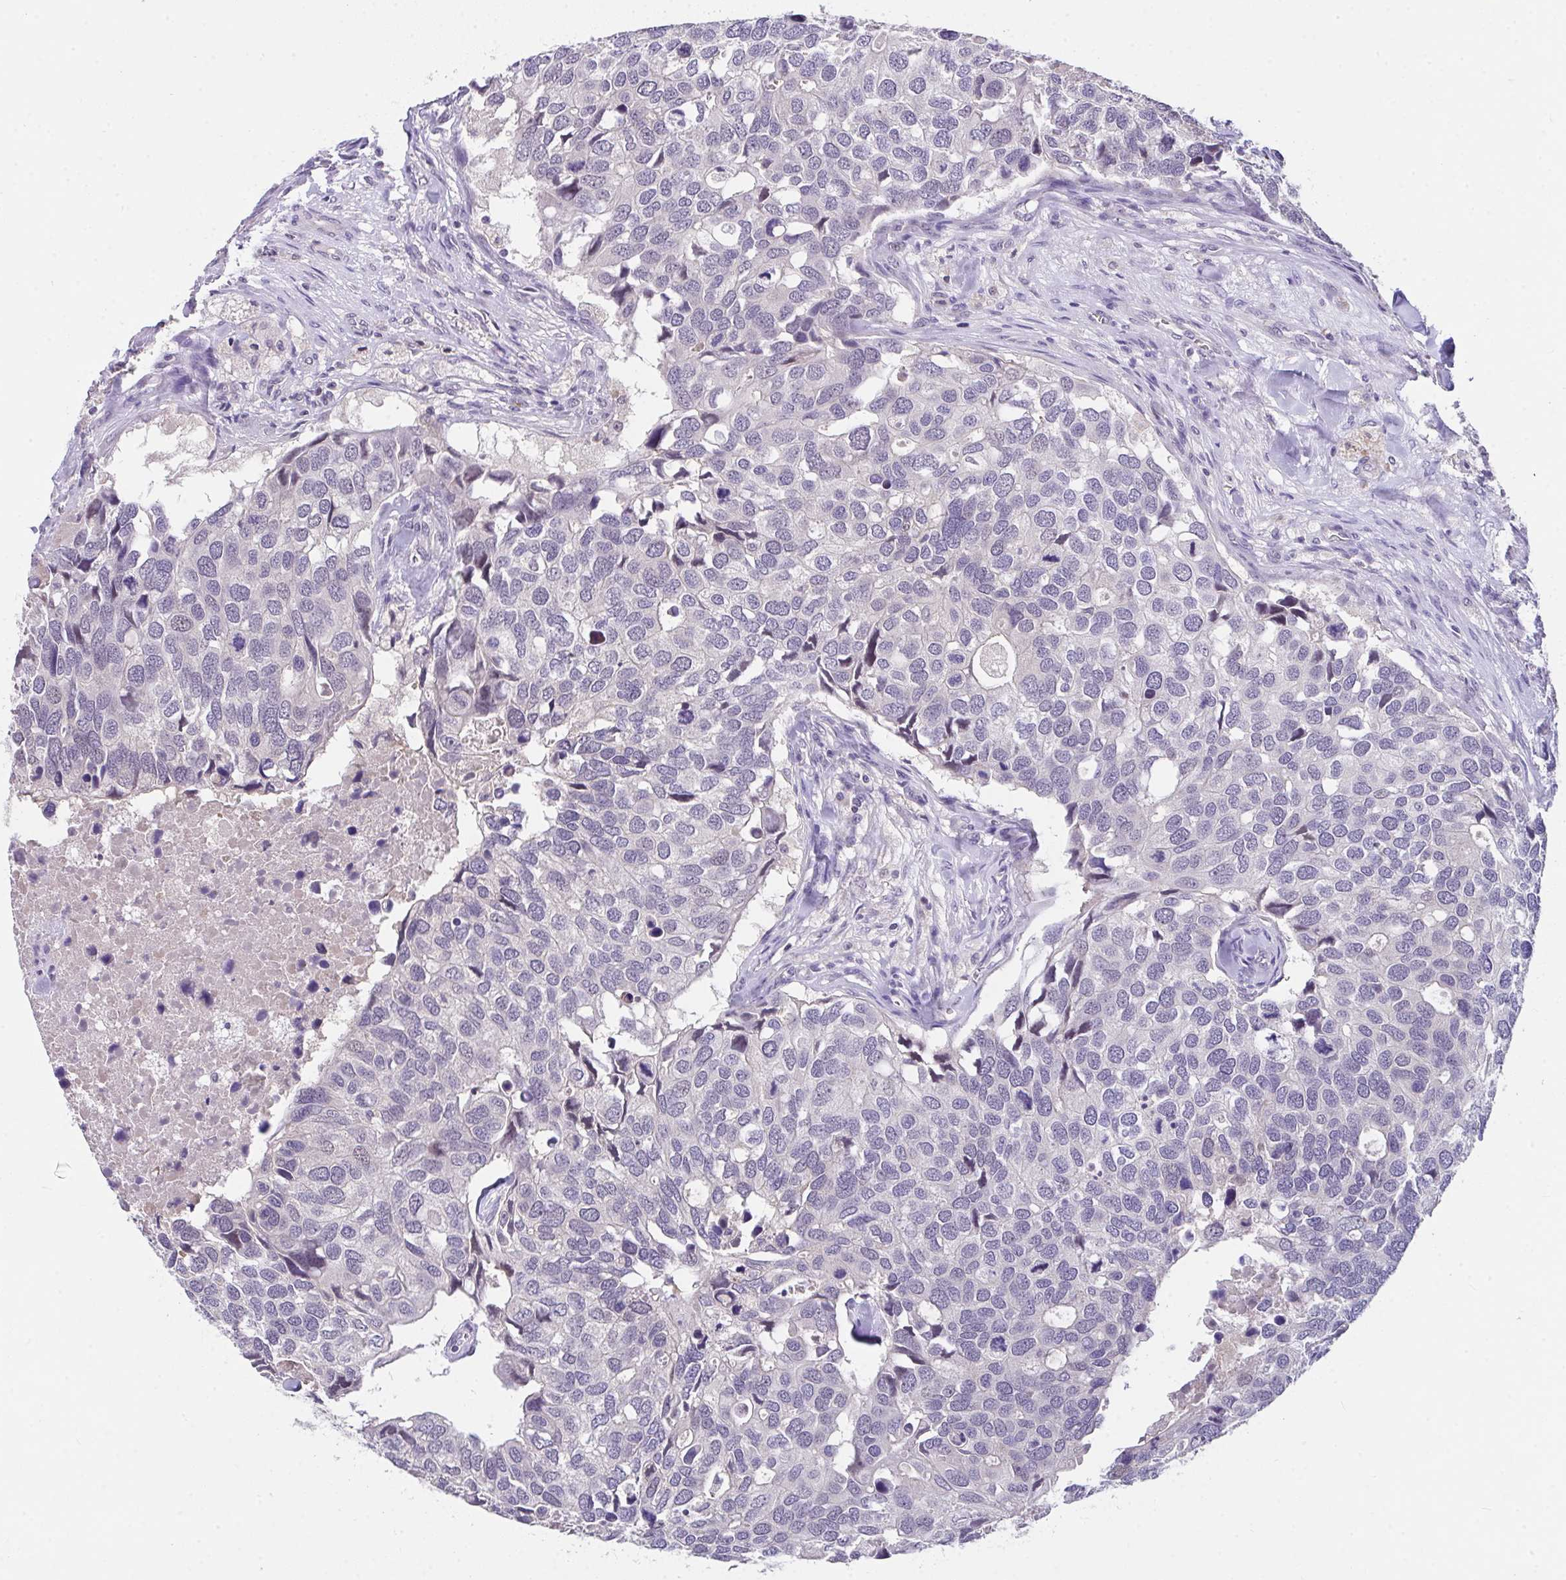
{"staining": {"intensity": "negative", "quantity": "none", "location": "none"}, "tissue": "breast cancer", "cell_type": "Tumor cells", "image_type": "cancer", "snomed": [{"axis": "morphology", "description": "Duct carcinoma"}, {"axis": "topography", "description": "Breast"}], "caption": "Breast invasive ductal carcinoma stained for a protein using immunohistochemistry shows no positivity tumor cells.", "gene": "GLTPD2", "patient": {"sex": "female", "age": 83}}